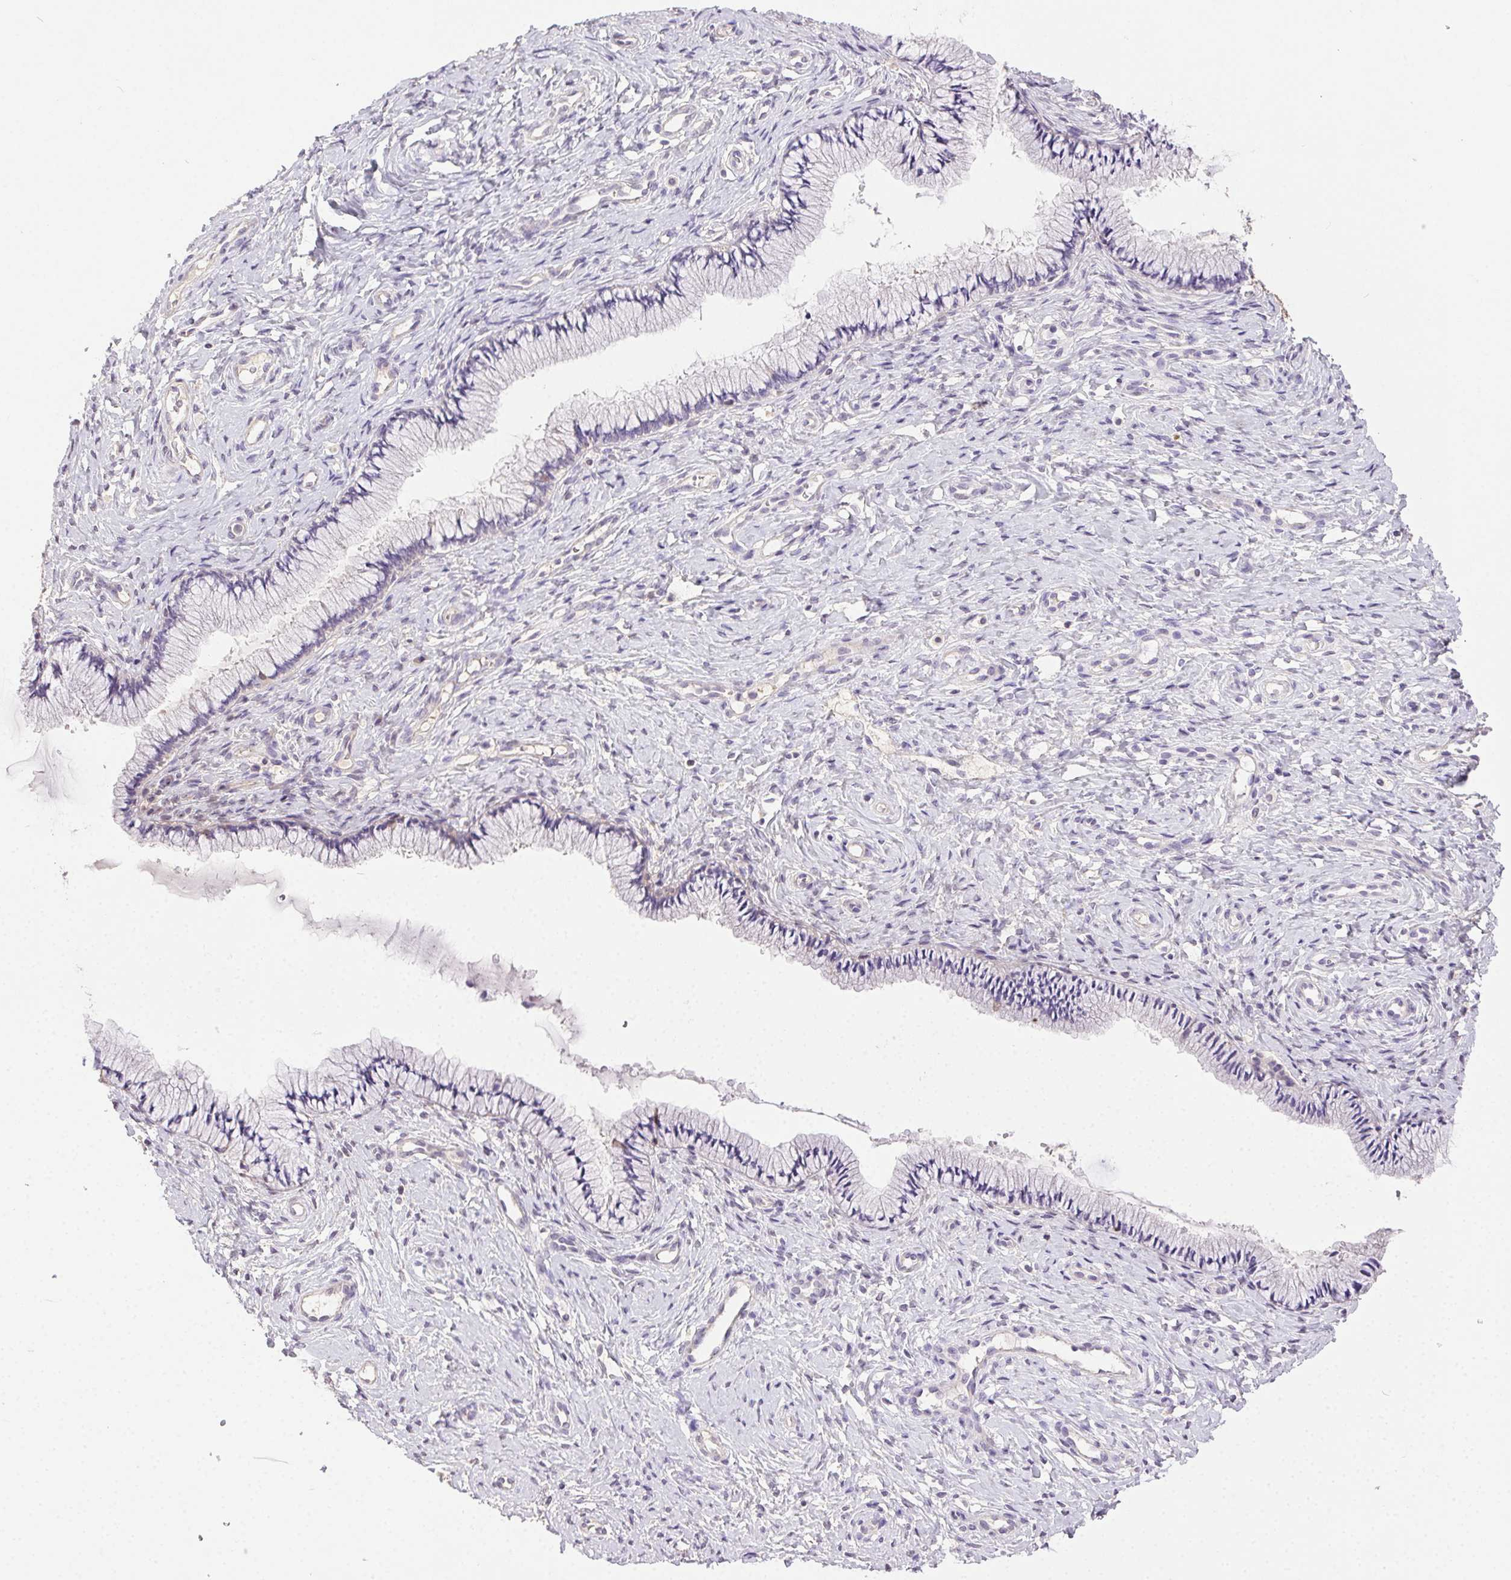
{"staining": {"intensity": "negative", "quantity": "none", "location": "none"}, "tissue": "cervix", "cell_type": "Glandular cells", "image_type": "normal", "snomed": [{"axis": "morphology", "description": "Normal tissue, NOS"}, {"axis": "topography", "description": "Cervix"}], "caption": "DAB immunohistochemical staining of normal cervix displays no significant staining in glandular cells. Nuclei are stained in blue.", "gene": "SYCE2", "patient": {"sex": "female", "age": 37}}